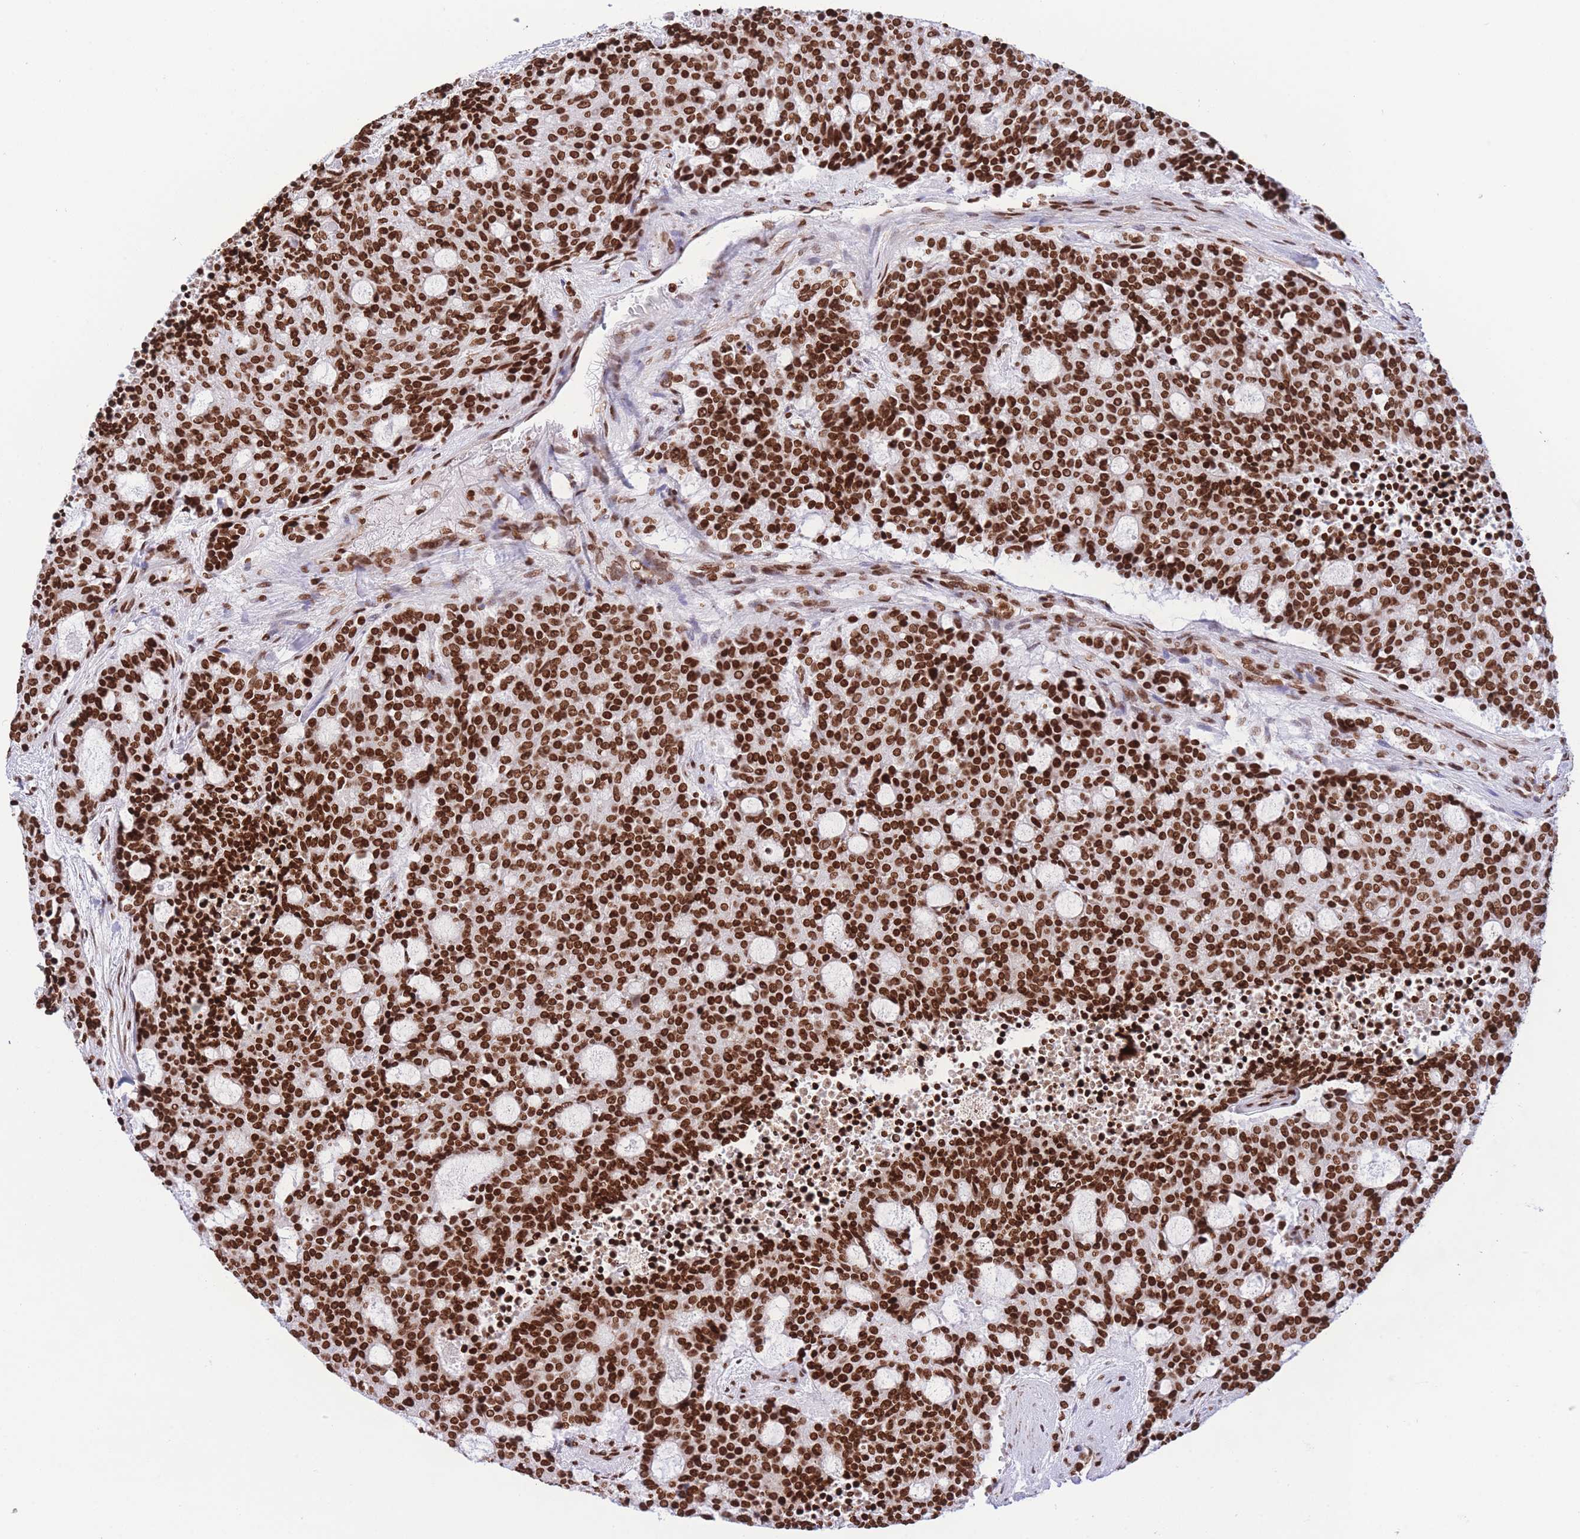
{"staining": {"intensity": "strong", "quantity": ">75%", "location": "nuclear"}, "tissue": "carcinoid", "cell_type": "Tumor cells", "image_type": "cancer", "snomed": [{"axis": "morphology", "description": "Carcinoid, malignant, NOS"}, {"axis": "topography", "description": "Pancreas"}], "caption": "This is an image of immunohistochemistry staining of malignant carcinoid, which shows strong positivity in the nuclear of tumor cells.", "gene": "H2BC11", "patient": {"sex": "female", "age": 54}}